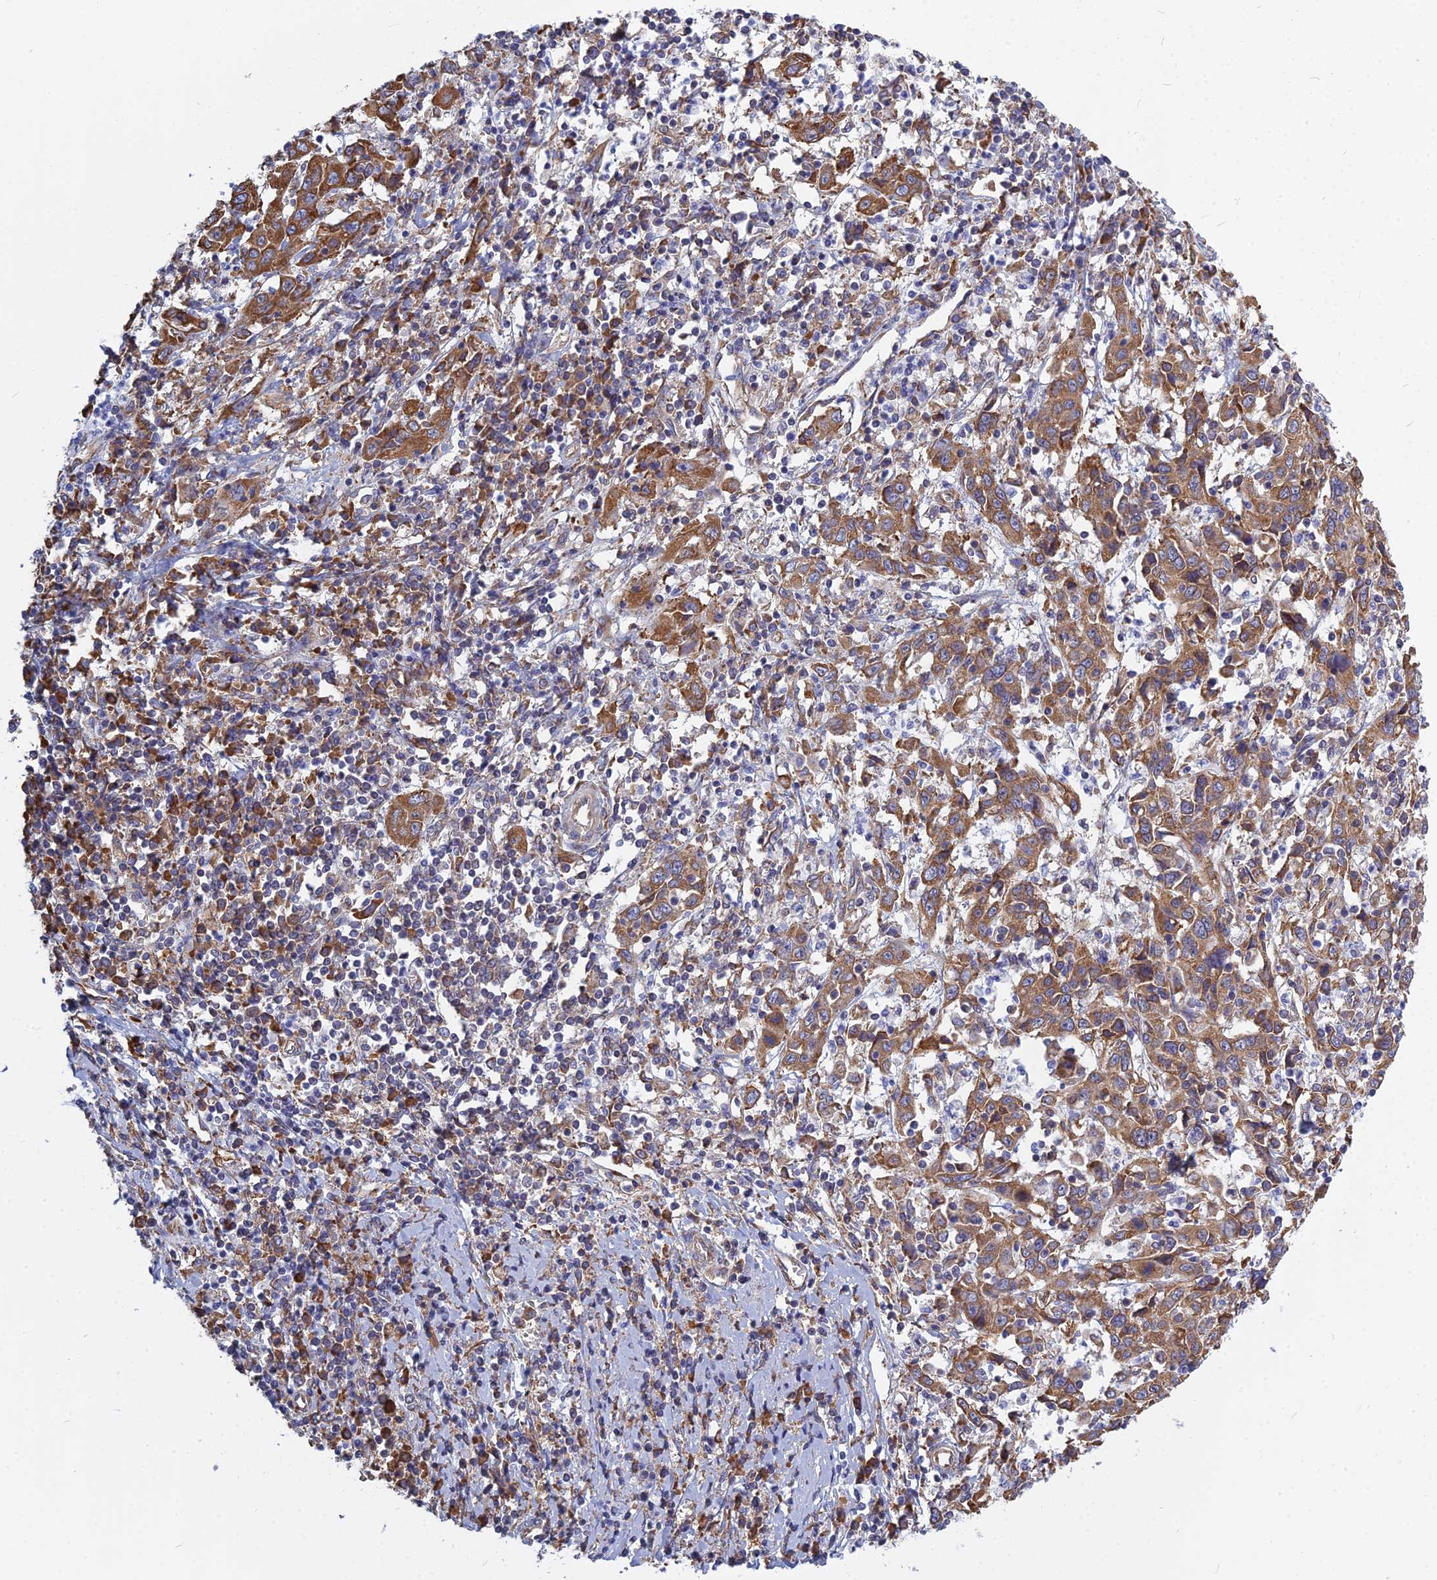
{"staining": {"intensity": "moderate", "quantity": ">75%", "location": "cytoplasmic/membranous"}, "tissue": "cervical cancer", "cell_type": "Tumor cells", "image_type": "cancer", "snomed": [{"axis": "morphology", "description": "Squamous cell carcinoma, NOS"}, {"axis": "topography", "description": "Cervix"}], "caption": "Approximately >75% of tumor cells in cervical cancer demonstrate moderate cytoplasmic/membranous protein staining as visualized by brown immunohistochemical staining.", "gene": "KIAA1143", "patient": {"sex": "female", "age": 46}}